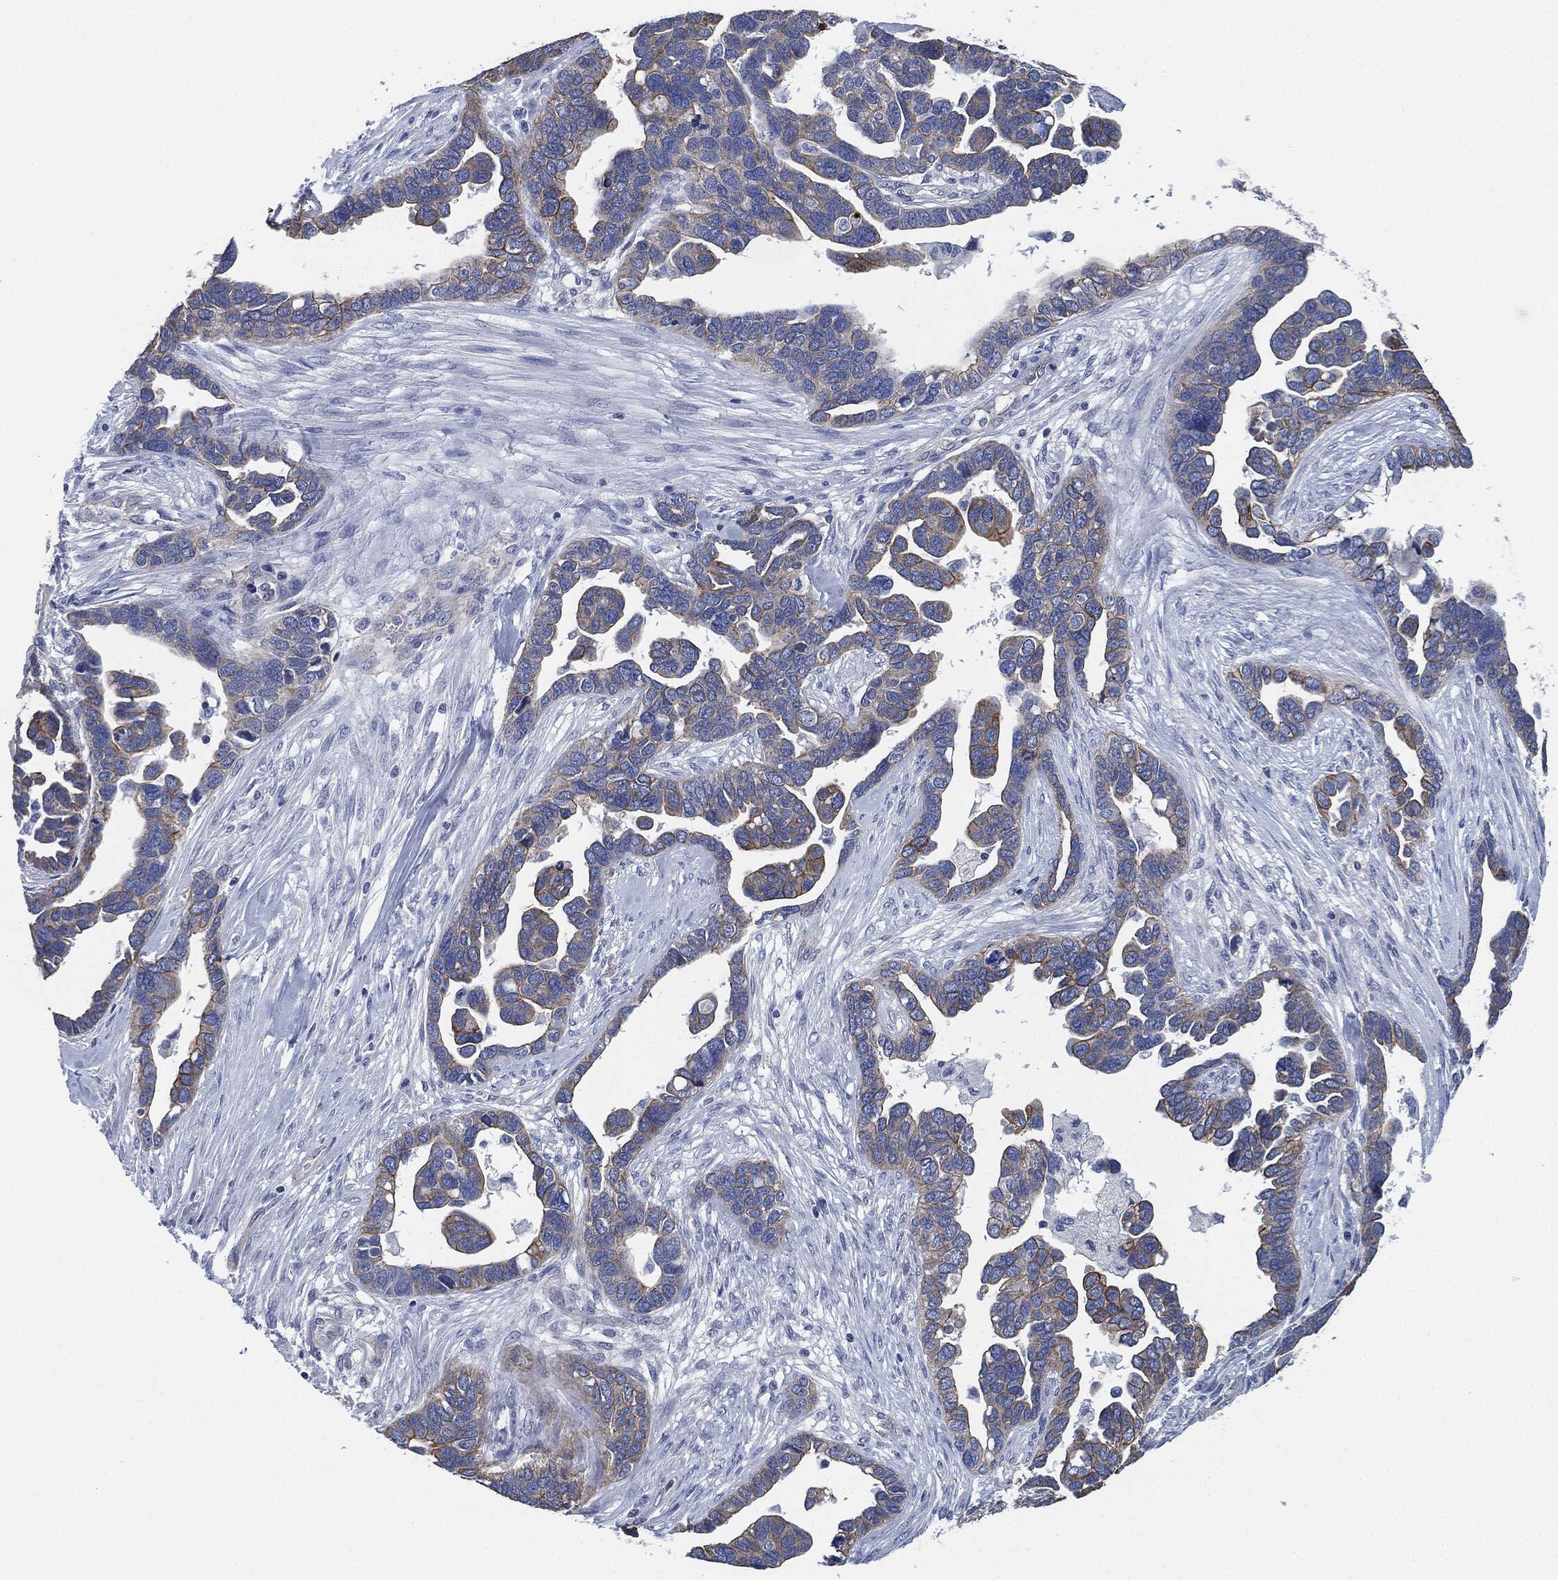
{"staining": {"intensity": "moderate", "quantity": "<25%", "location": "cytoplasmic/membranous"}, "tissue": "ovarian cancer", "cell_type": "Tumor cells", "image_type": "cancer", "snomed": [{"axis": "morphology", "description": "Cystadenocarcinoma, serous, NOS"}, {"axis": "topography", "description": "Ovary"}], "caption": "Immunohistochemical staining of human ovarian cancer exhibits low levels of moderate cytoplasmic/membranous staining in about <25% of tumor cells. (Brightfield microscopy of DAB IHC at high magnification).", "gene": "SHROOM2", "patient": {"sex": "female", "age": 54}}